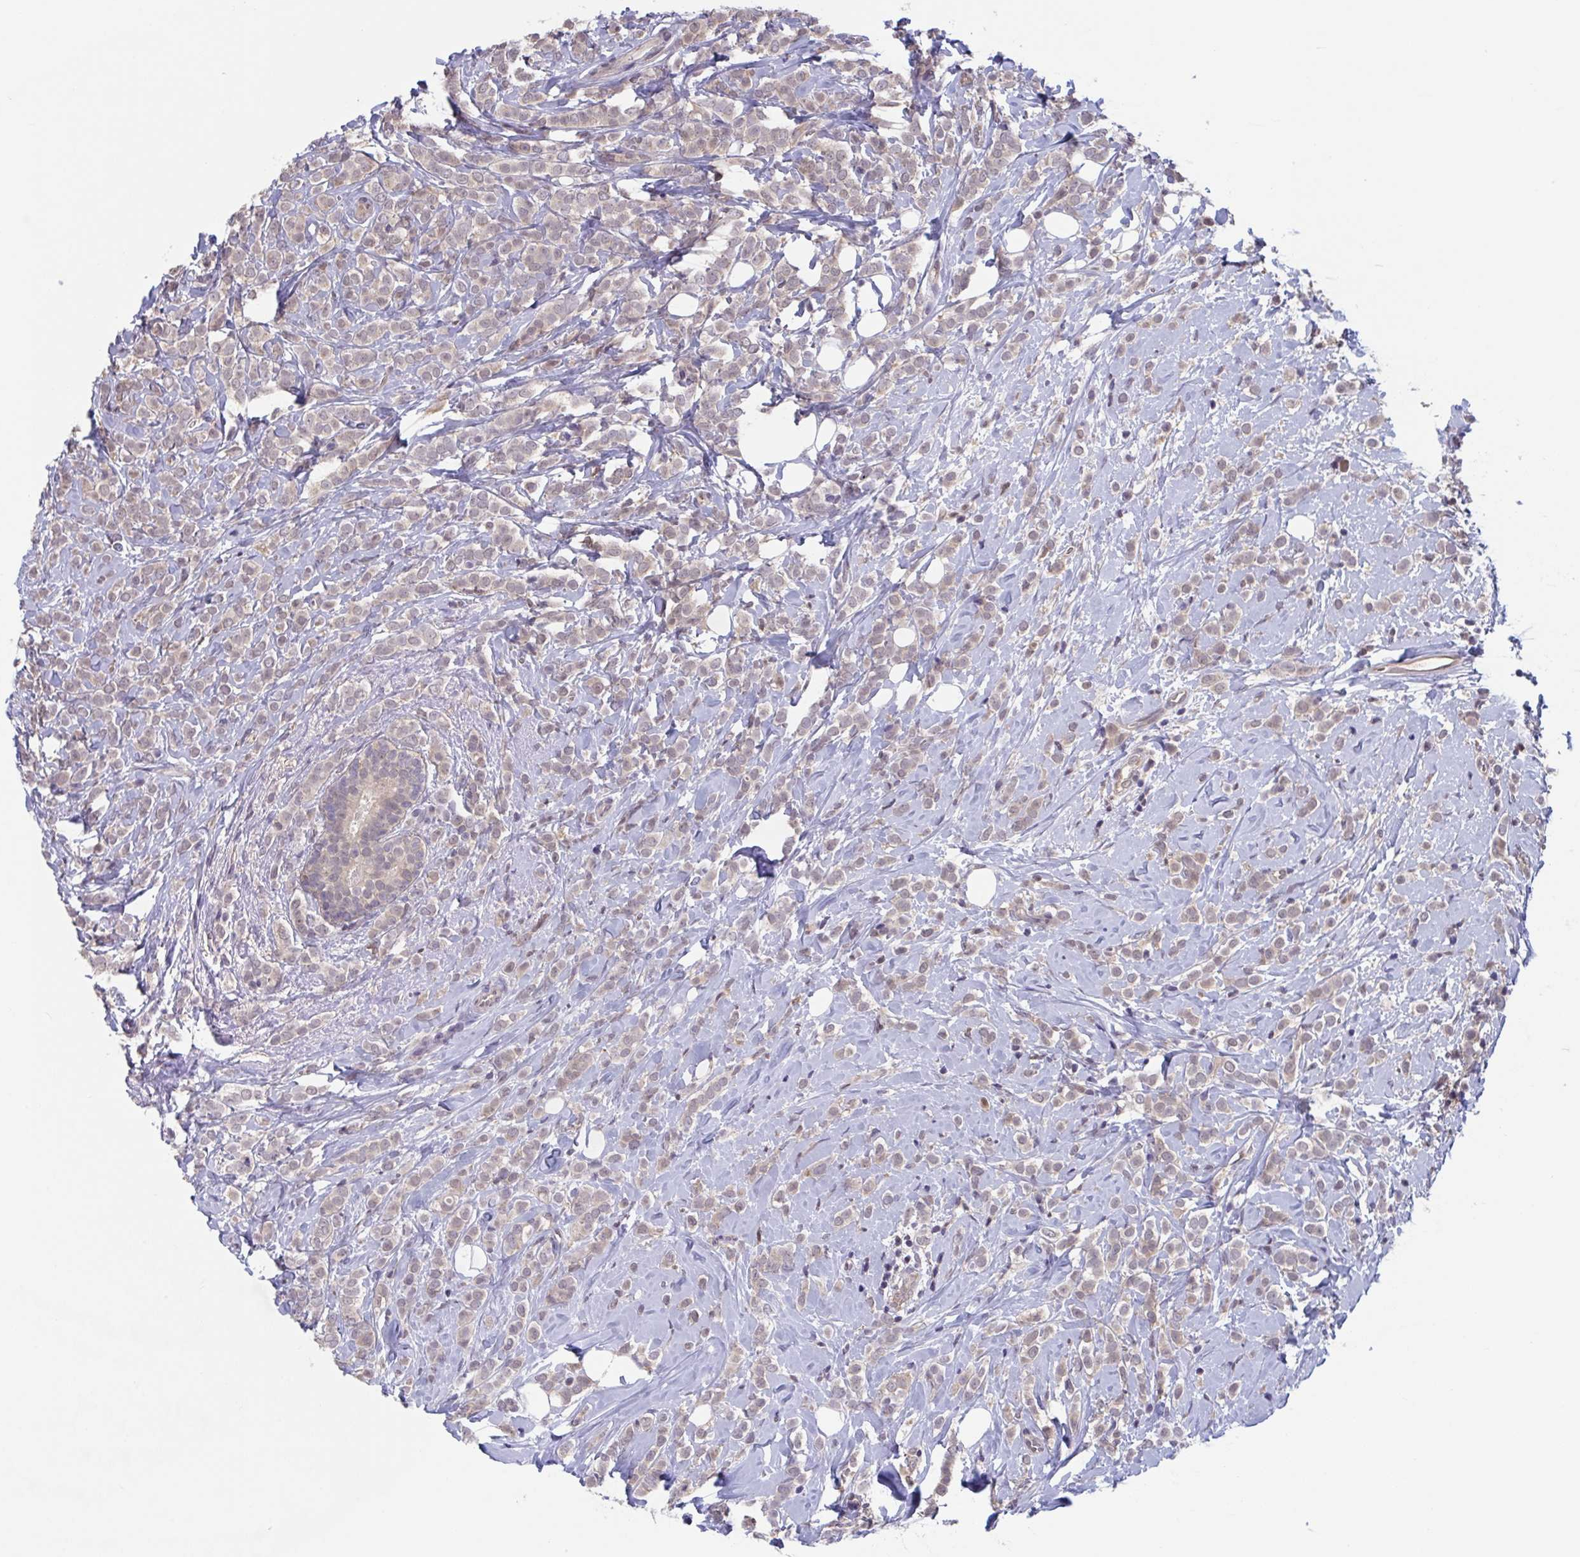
{"staining": {"intensity": "weak", "quantity": ">75%", "location": "cytoplasmic/membranous,nuclear"}, "tissue": "breast cancer", "cell_type": "Tumor cells", "image_type": "cancer", "snomed": [{"axis": "morphology", "description": "Lobular carcinoma"}, {"axis": "topography", "description": "Breast"}], "caption": "The histopathology image shows a brown stain indicating the presence of a protein in the cytoplasmic/membranous and nuclear of tumor cells in breast cancer.", "gene": "RIOK1", "patient": {"sex": "female", "age": 49}}